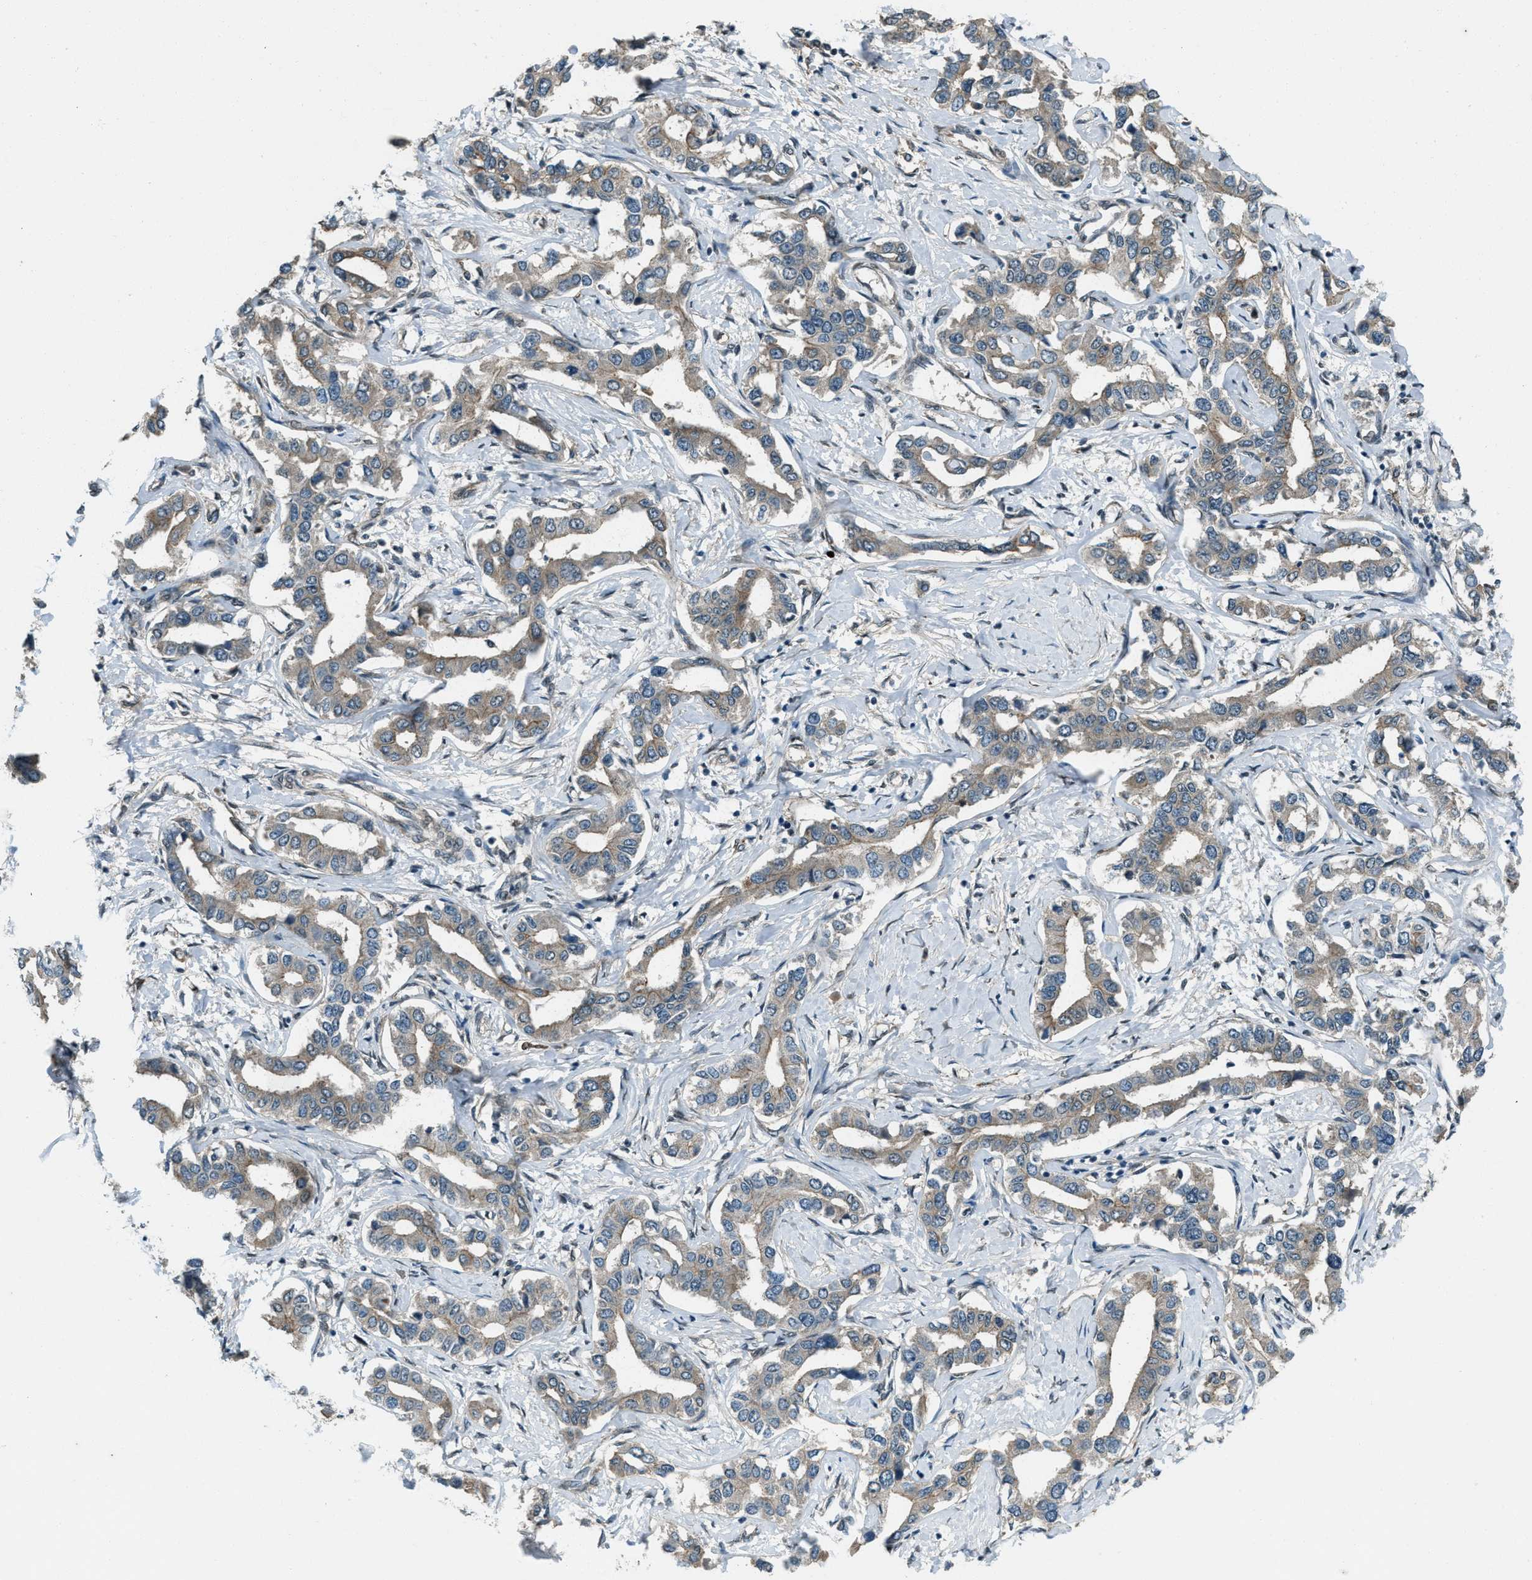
{"staining": {"intensity": "moderate", "quantity": ">75%", "location": "cytoplasmic/membranous"}, "tissue": "liver cancer", "cell_type": "Tumor cells", "image_type": "cancer", "snomed": [{"axis": "morphology", "description": "Cholangiocarcinoma"}, {"axis": "topography", "description": "Liver"}], "caption": "A high-resolution micrograph shows immunohistochemistry staining of liver cancer (cholangiocarcinoma), which exhibits moderate cytoplasmic/membranous positivity in approximately >75% of tumor cells. (DAB (3,3'-diaminobenzidine) IHC, brown staining for protein, blue staining for nuclei).", "gene": "SVIL", "patient": {"sex": "male", "age": 59}}